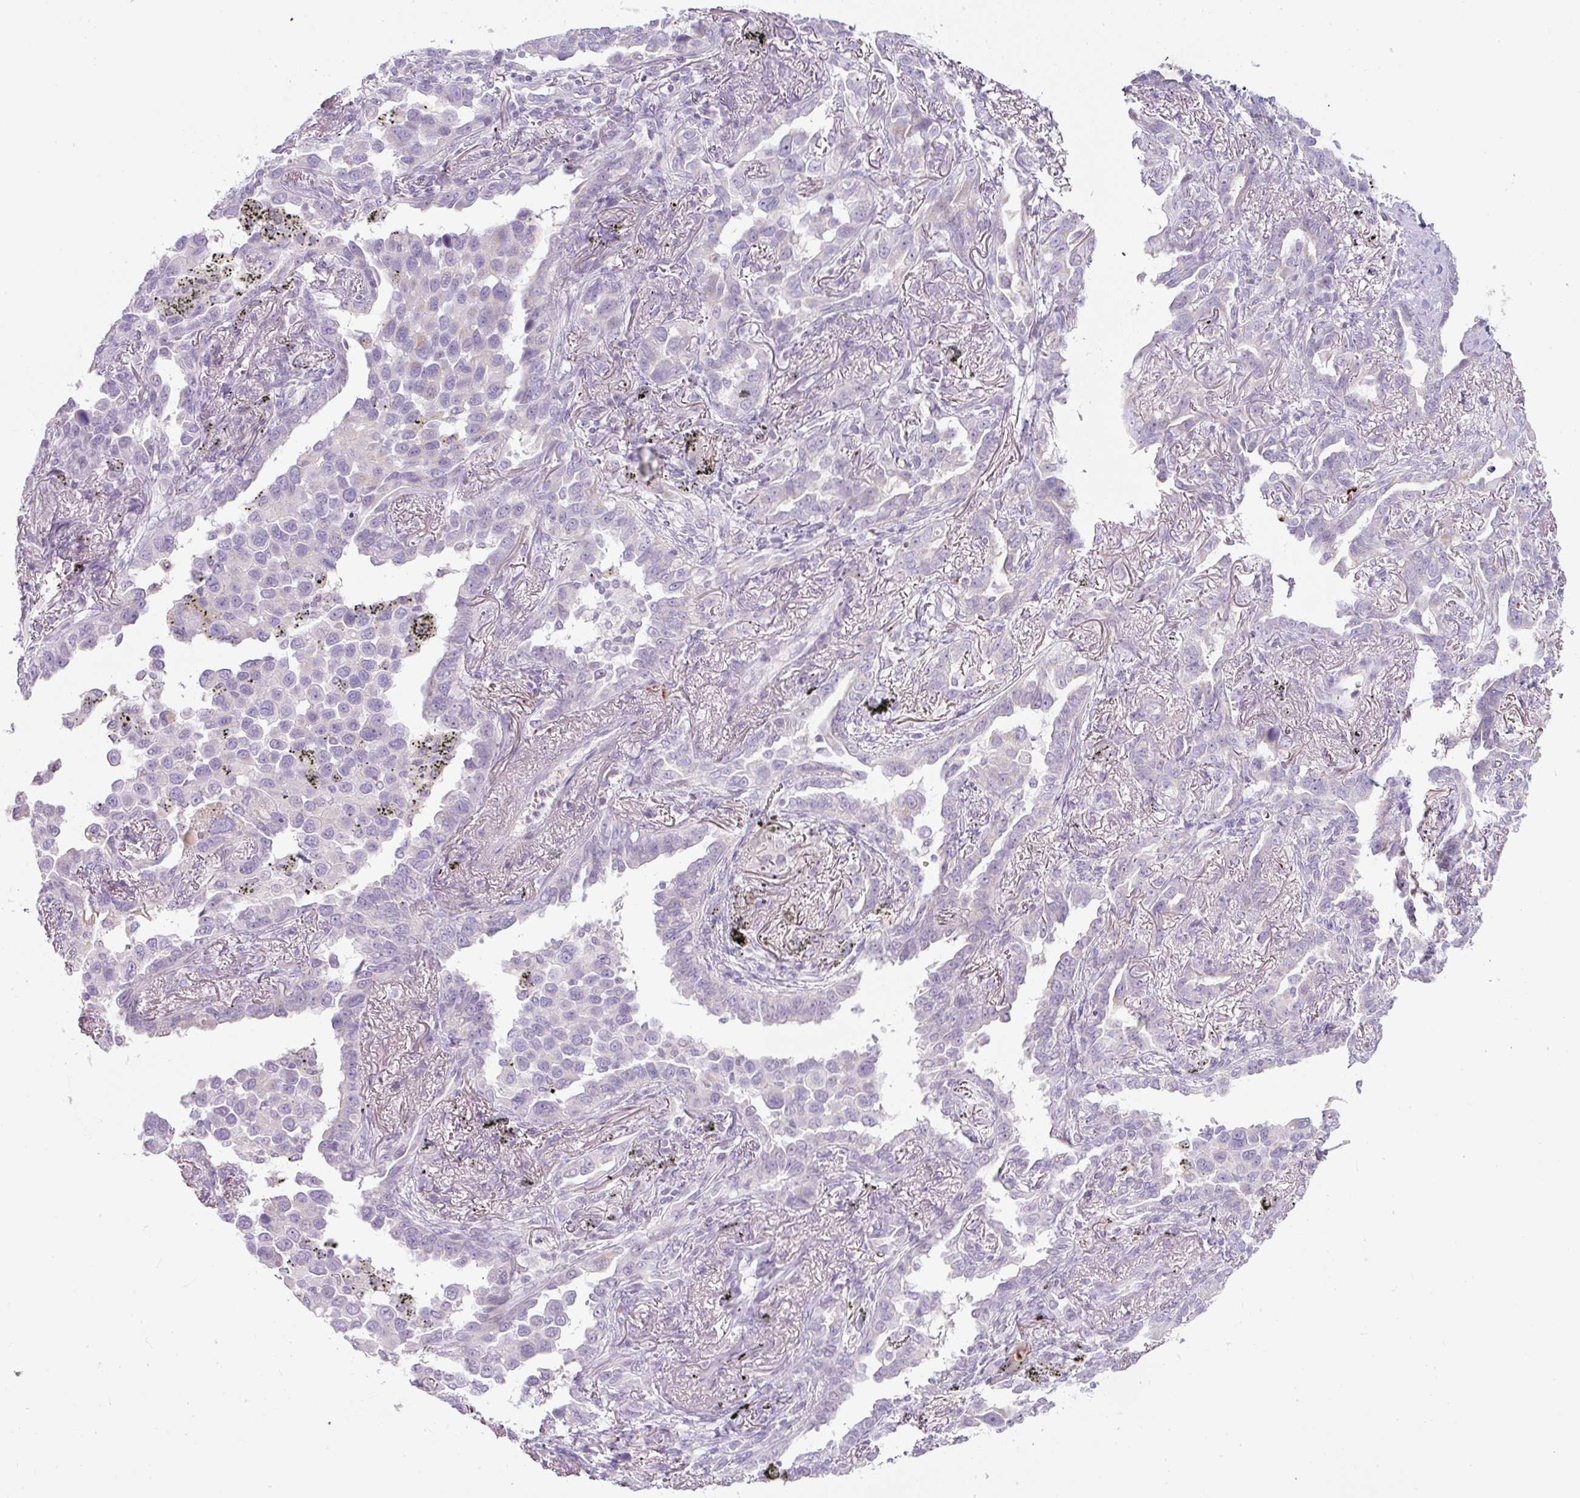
{"staining": {"intensity": "negative", "quantity": "none", "location": "none"}, "tissue": "lung cancer", "cell_type": "Tumor cells", "image_type": "cancer", "snomed": [{"axis": "morphology", "description": "Adenocarcinoma, NOS"}, {"axis": "topography", "description": "Lung"}], "caption": "Tumor cells are negative for protein expression in human lung adenocarcinoma.", "gene": "FGFBP3", "patient": {"sex": "male", "age": 67}}